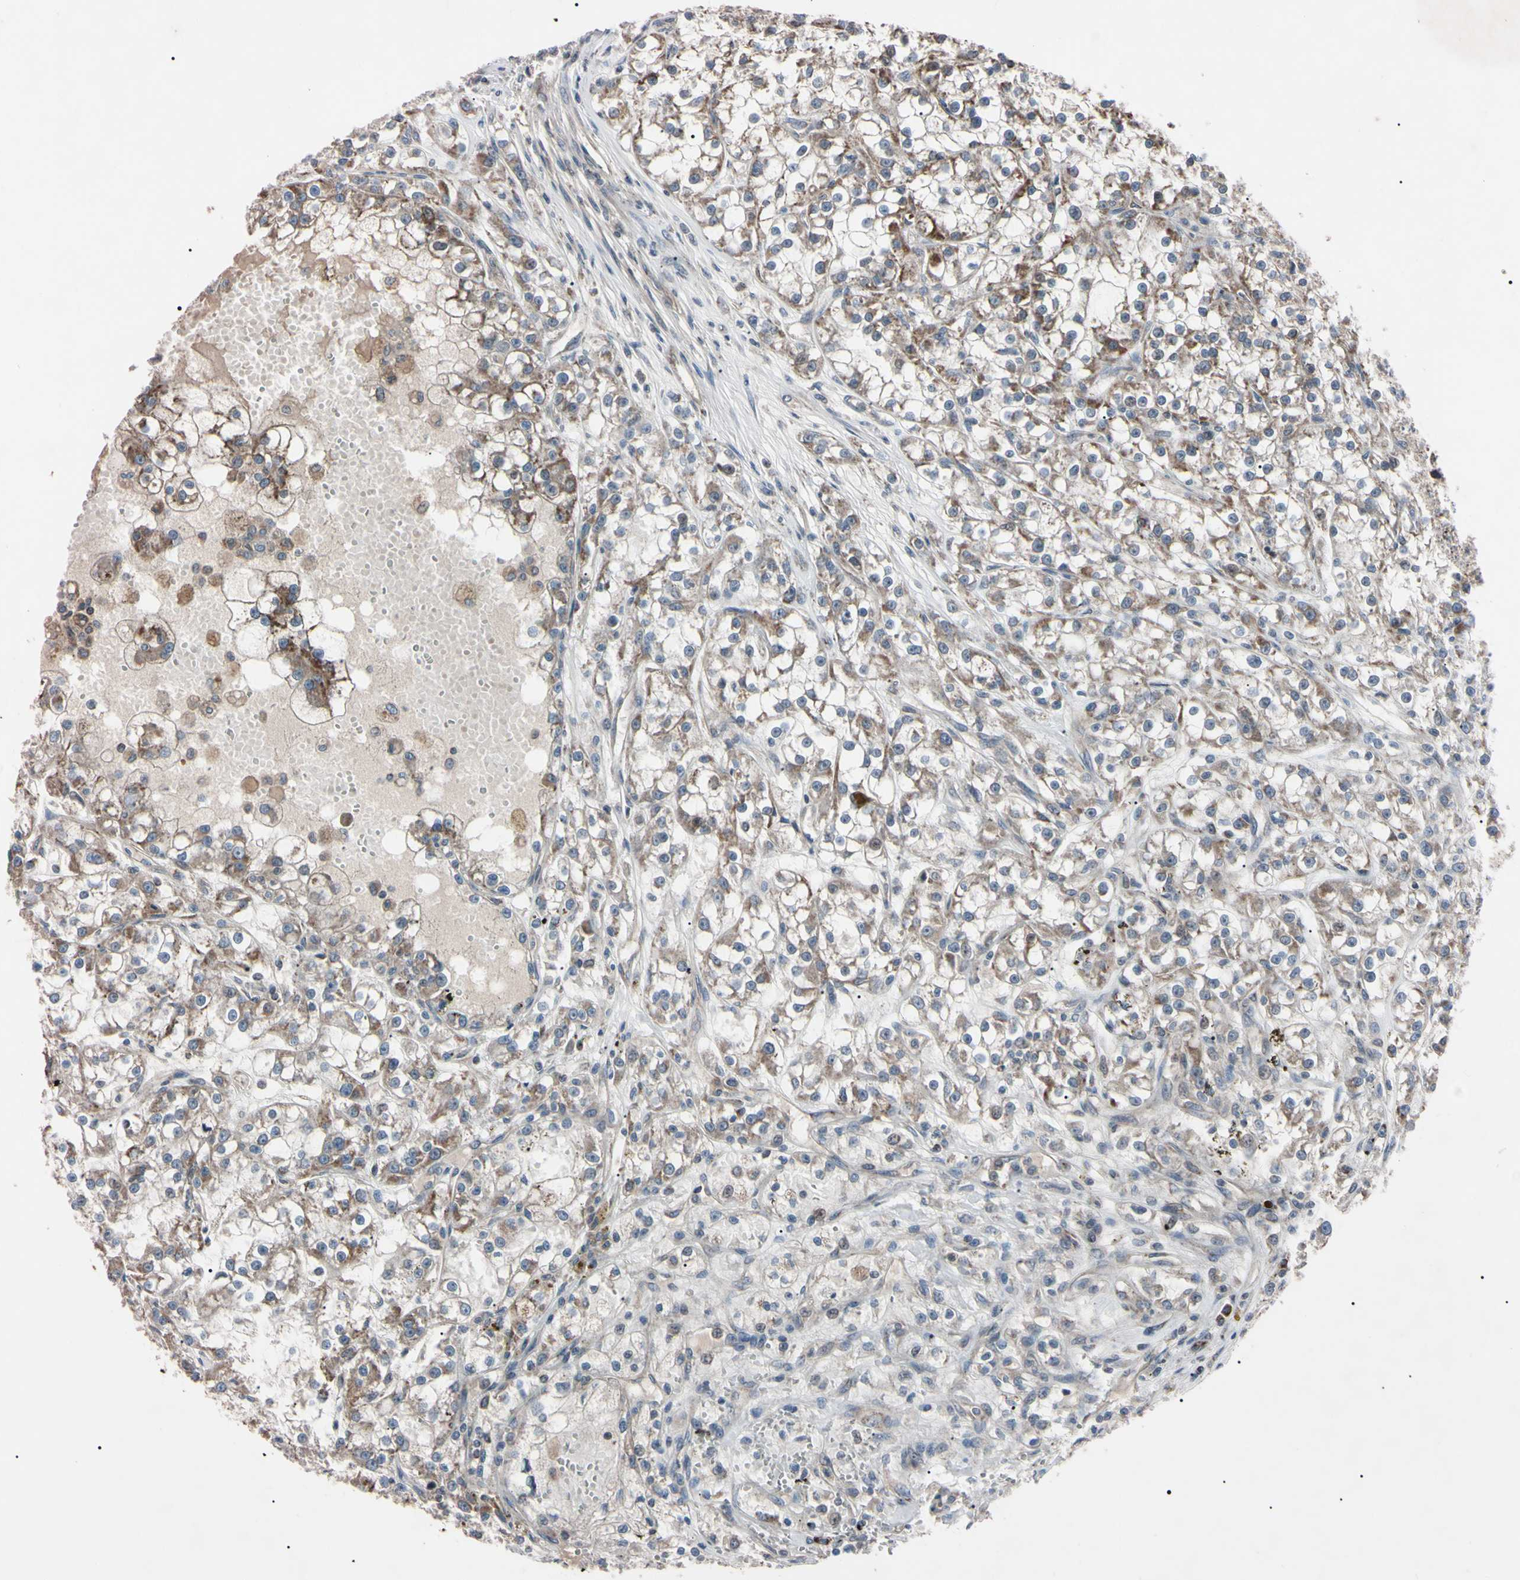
{"staining": {"intensity": "negative", "quantity": "none", "location": "none"}, "tissue": "renal cancer", "cell_type": "Tumor cells", "image_type": "cancer", "snomed": [{"axis": "morphology", "description": "Adenocarcinoma, NOS"}, {"axis": "topography", "description": "Kidney"}], "caption": "Immunohistochemistry histopathology image of renal cancer stained for a protein (brown), which demonstrates no positivity in tumor cells.", "gene": "TNFRSF1A", "patient": {"sex": "female", "age": 52}}